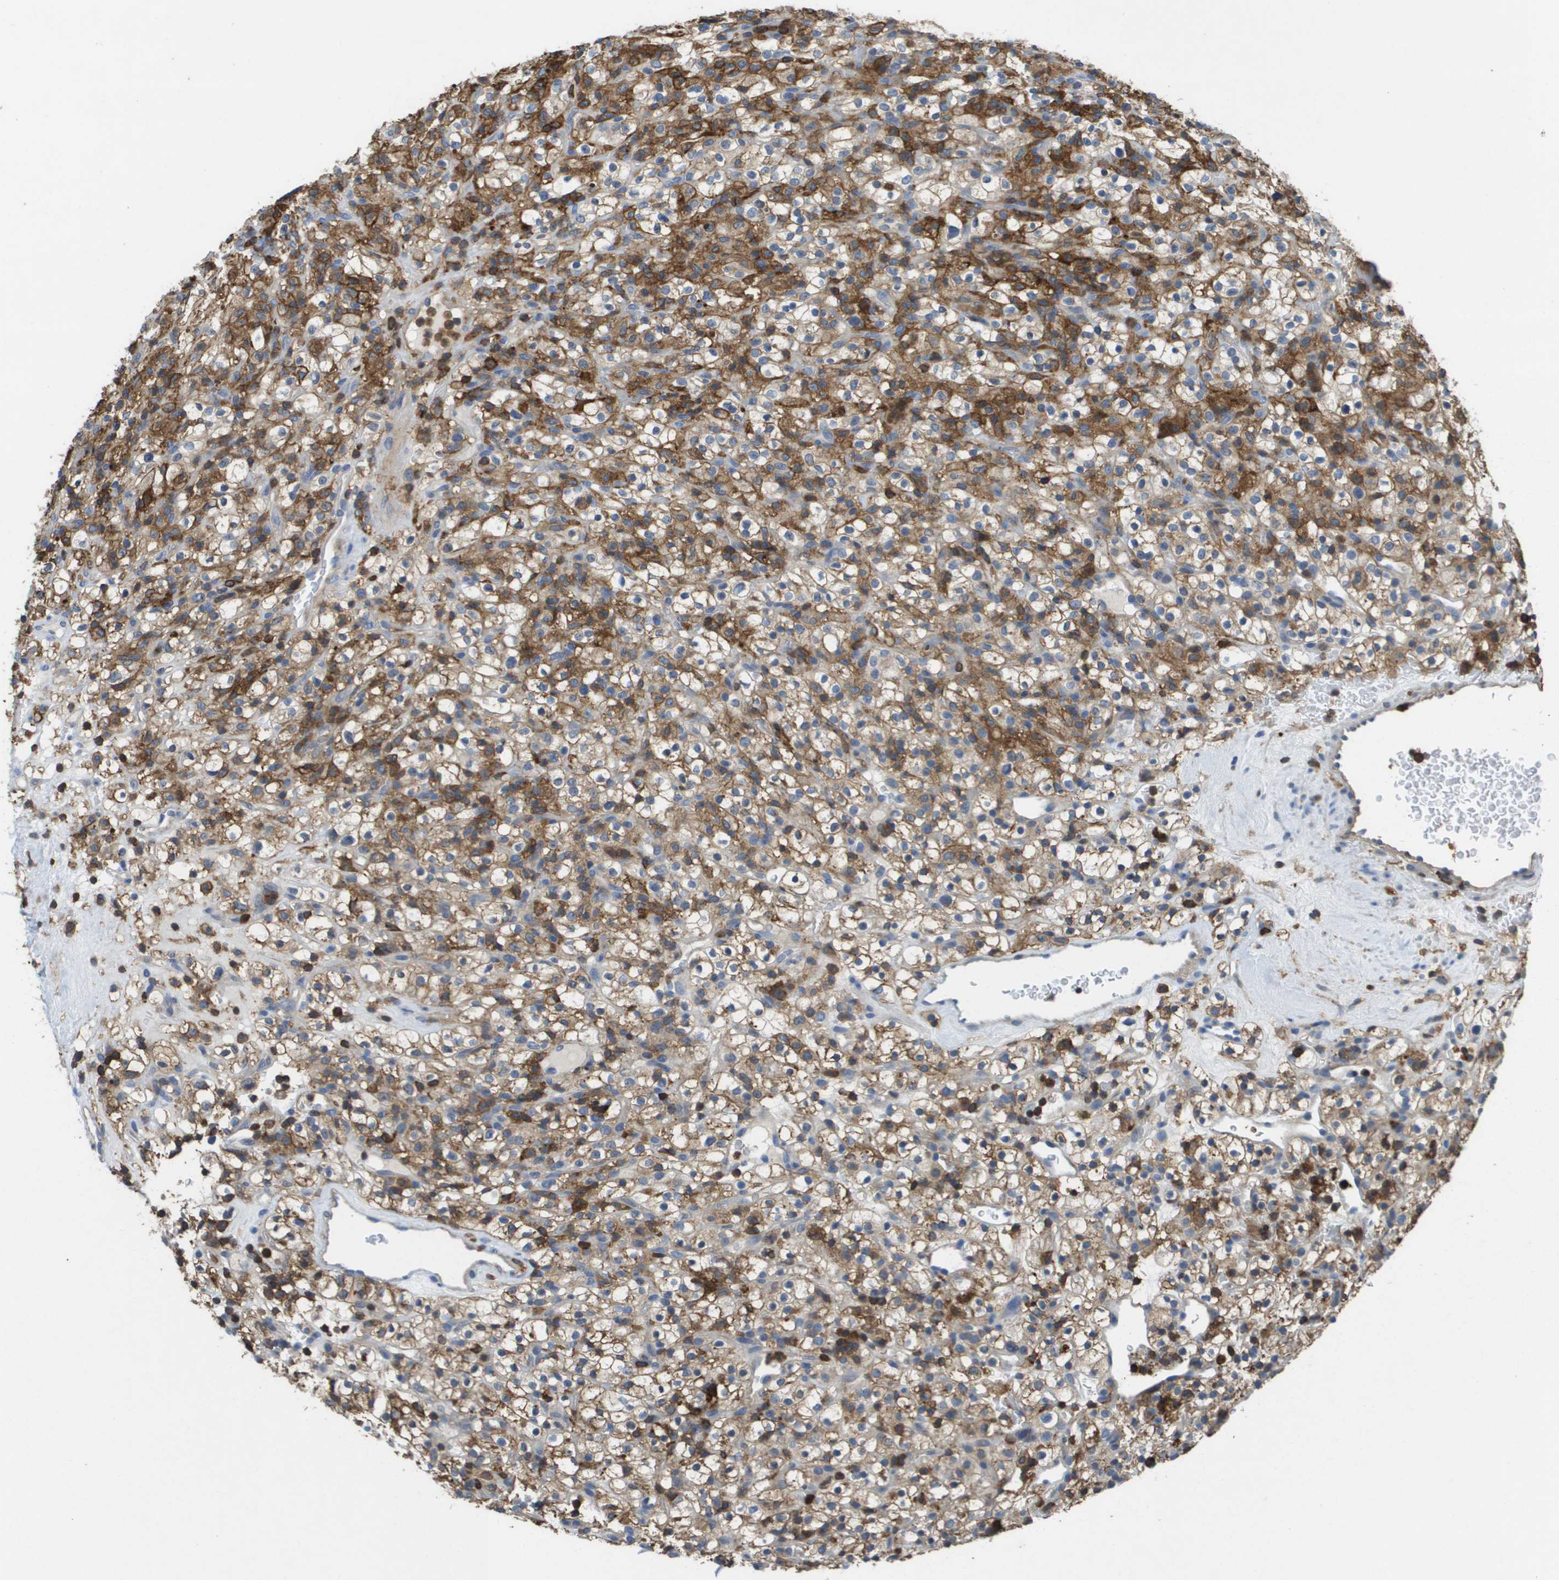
{"staining": {"intensity": "moderate", "quantity": "25%-75%", "location": "cytoplasmic/membranous"}, "tissue": "renal cancer", "cell_type": "Tumor cells", "image_type": "cancer", "snomed": [{"axis": "morphology", "description": "Normal tissue, NOS"}, {"axis": "morphology", "description": "Adenocarcinoma, NOS"}, {"axis": "topography", "description": "Kidney"}], "caption": "Protein analysis of renal adenocarcinoma tissue demonstrates moderate cytoplasmic/membranous expression in about 25%-75% of tumor cells.", "gene": "PASK", "patient": {"sex": "female", "age": 72}}